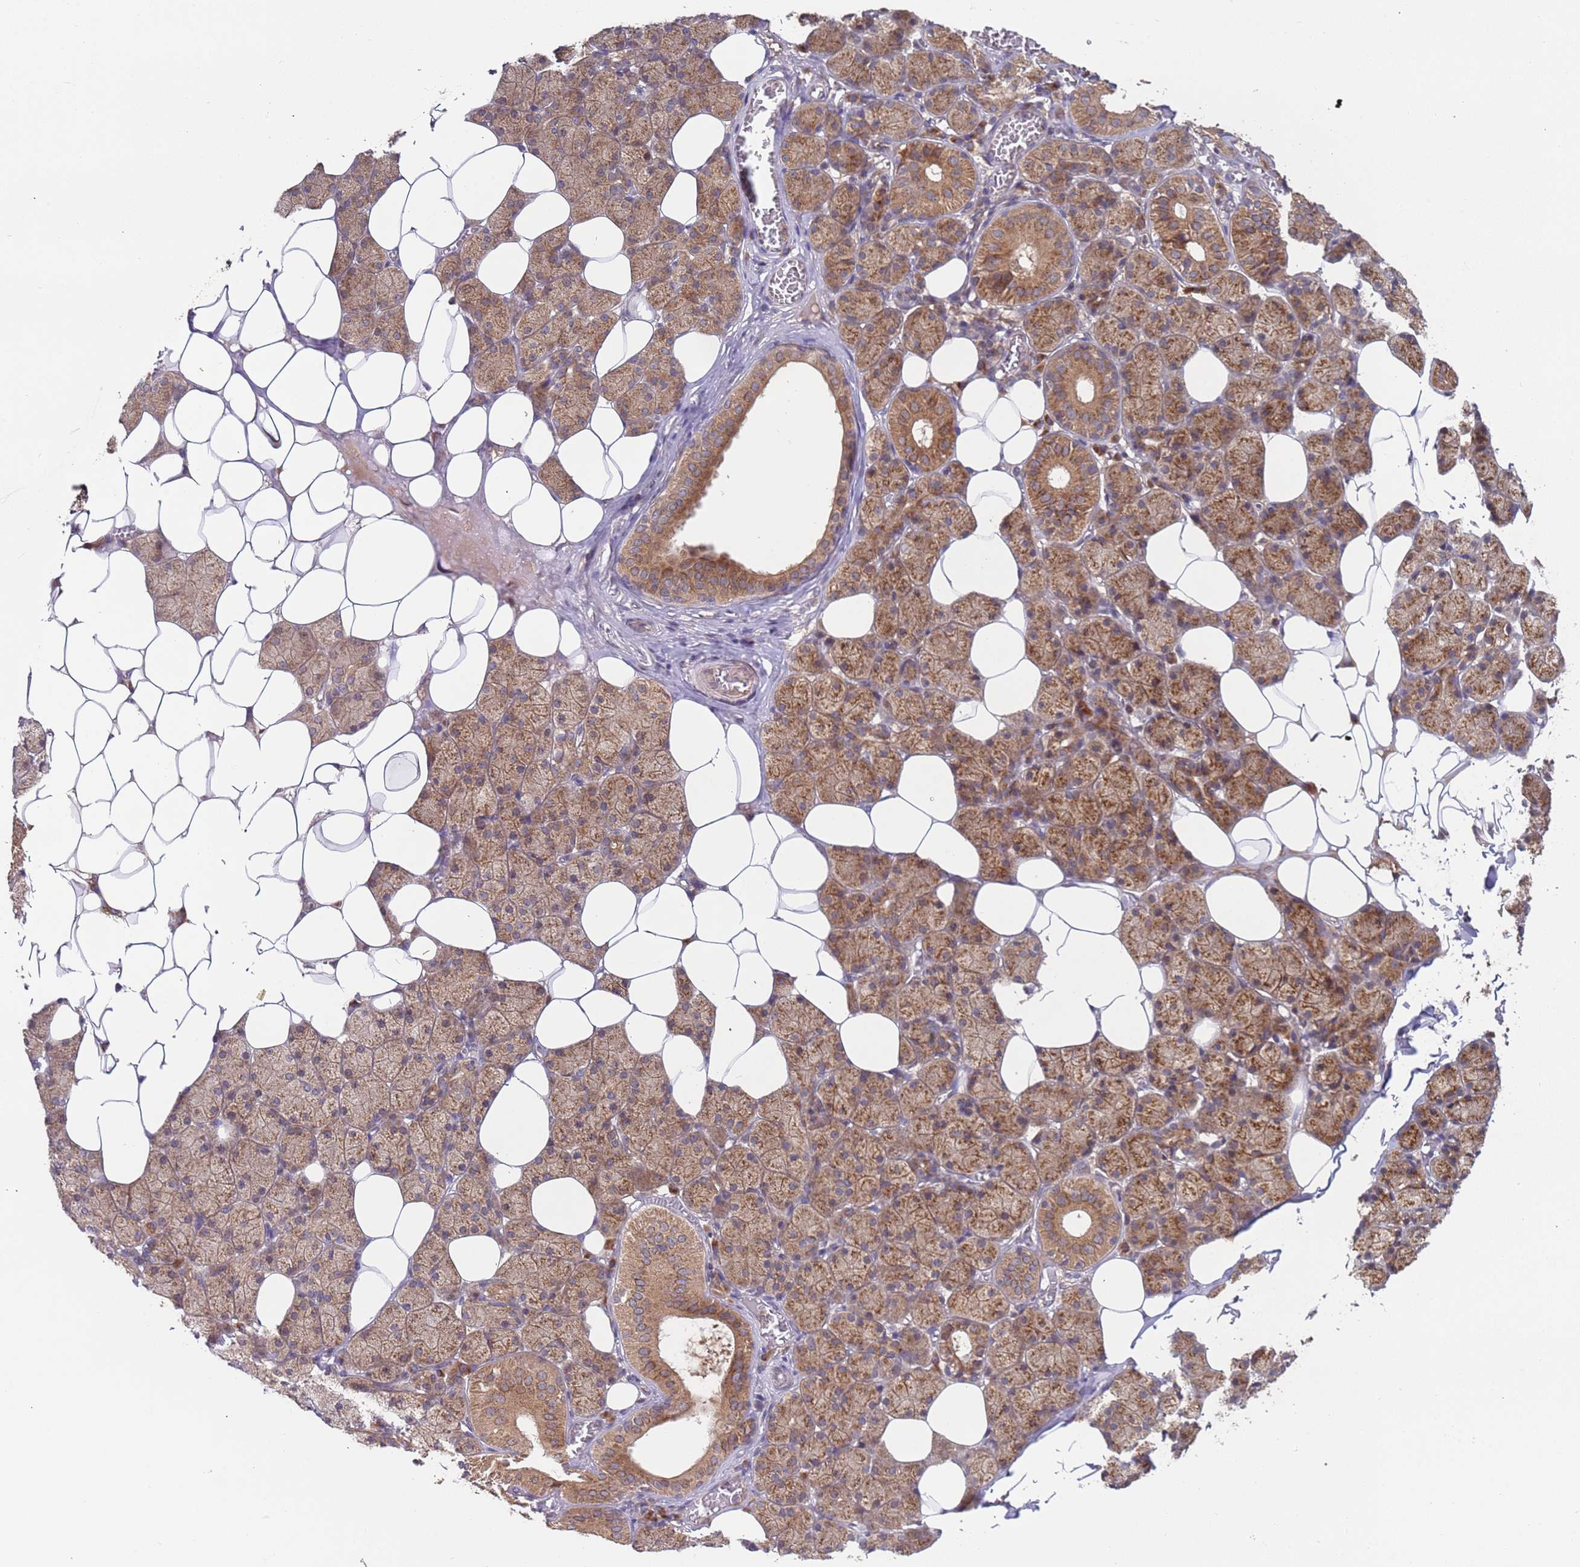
{"staining": {"intensity": "moderate", "quantity": ">75%", "location": "cytoplasmic/membranous"}, "tissue": "salivary gland", "cell_type": "Glandular cells", "image_type": "normal", "snomed": [{"axis": "morphology", "description": "Normal tissue, NOS"}, {"axis": "topography", "description": "Salivary gland"}], "caption": "This photomicrograph reveals immunohistochemistry staining of benign human salivary gland, with medium moderate cytoplasmic/membranous expression in approximately >75% of glandular cells.", "gene": "OR5A2", "patient": {"sex": "female", "age": 33}}